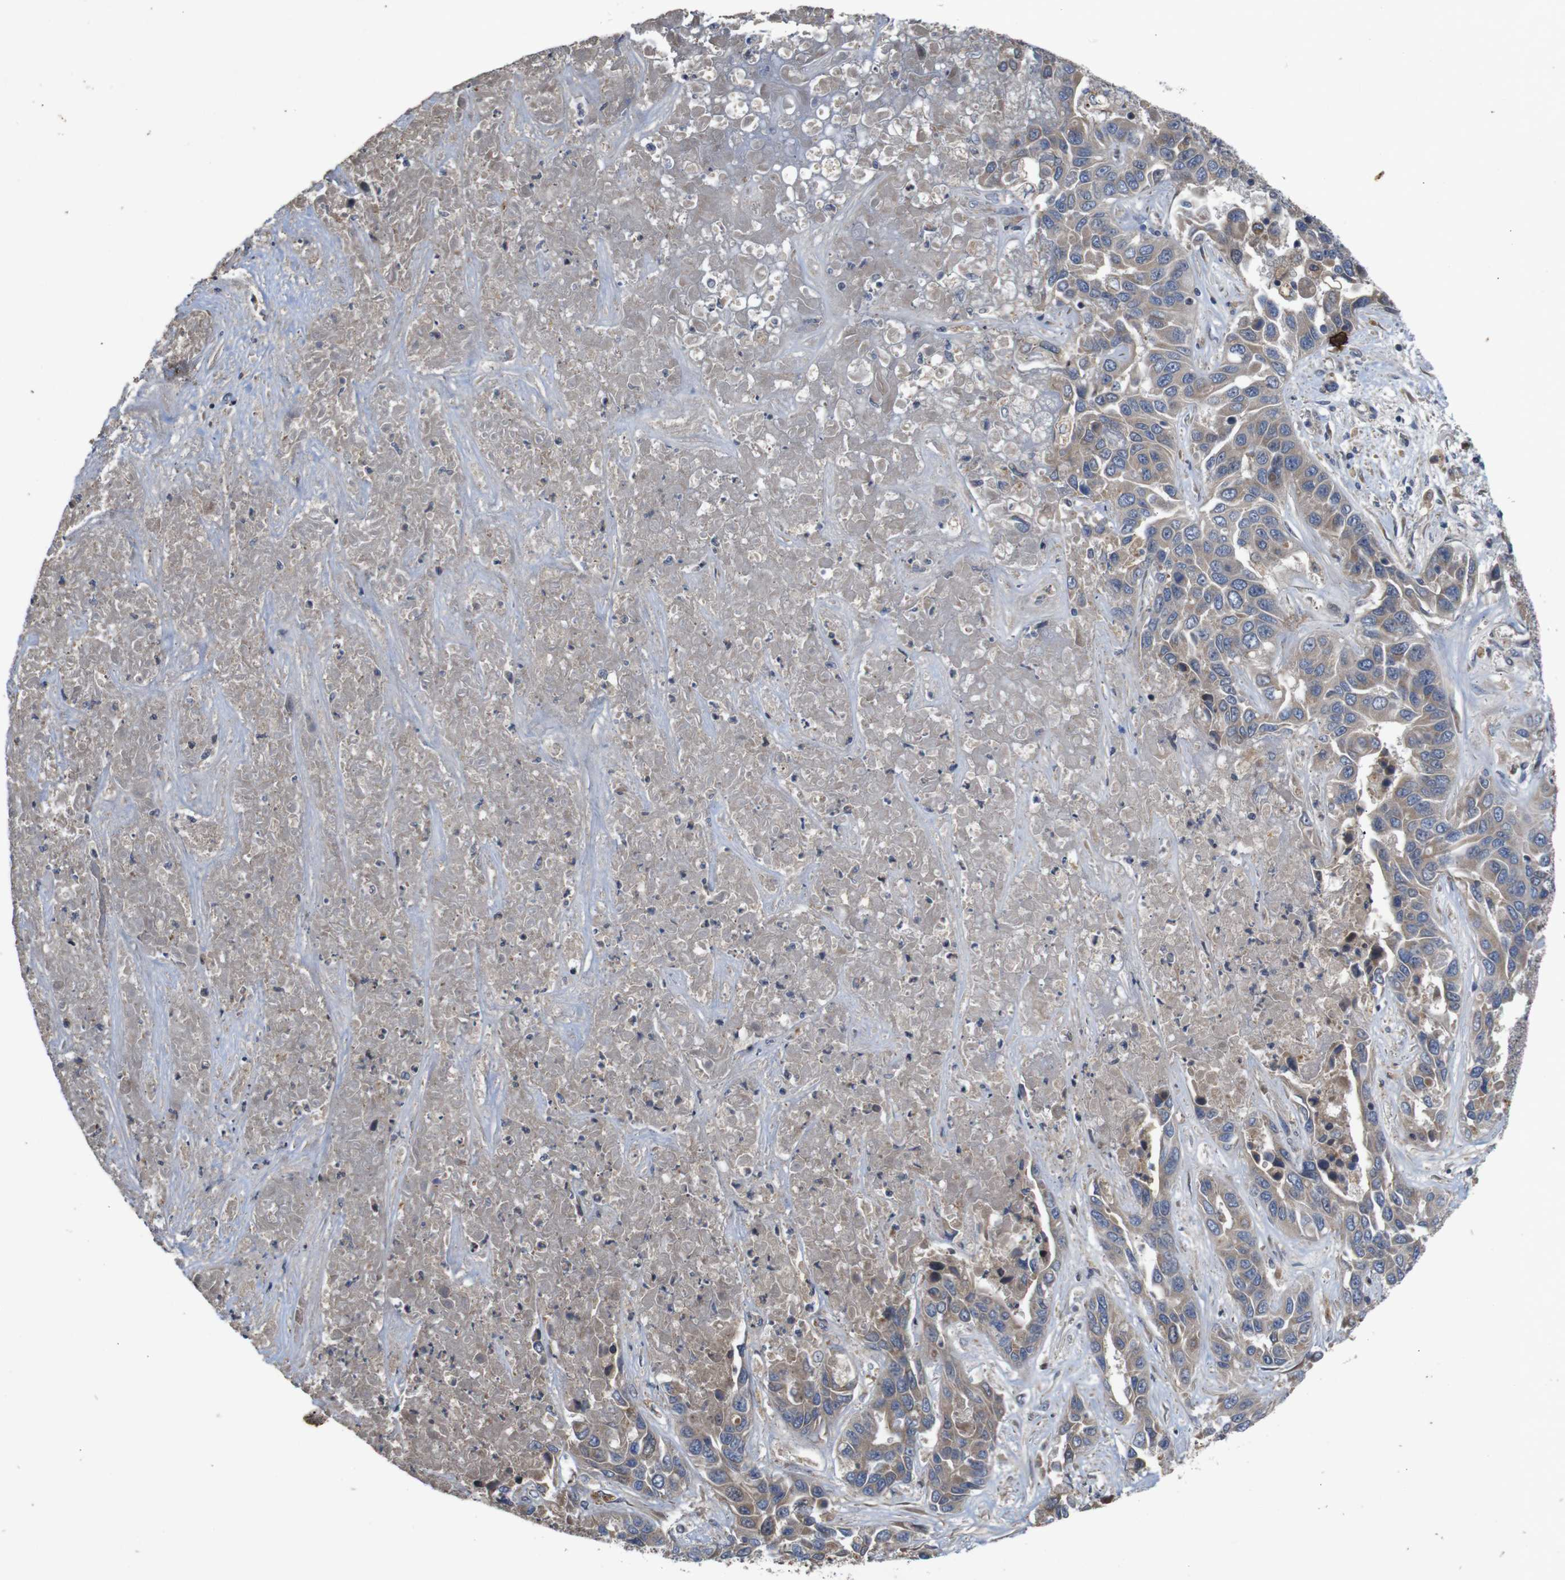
{"staining": {"intensity": "weak", "quantity": ">75%", "location": "cytoplasmic/membranous"}, "tissue": "liver cancer", "cell_type": "Tumor cells", "image_type": "cancer", "snomed": [{"axis": "morphology", "description": "Cholangiocarcinoma"}, {"axis": "topography", "description": "Liver"}], "caption": "This micrograph demonstrates immunohistochemistry (IHC) staining of liver cancer, with low weak cytoplasmic/membranous staining in approximately >75% of tumor cells.", "gene": "PTPN1", "patient": {"sex": "female", "age": 52}}